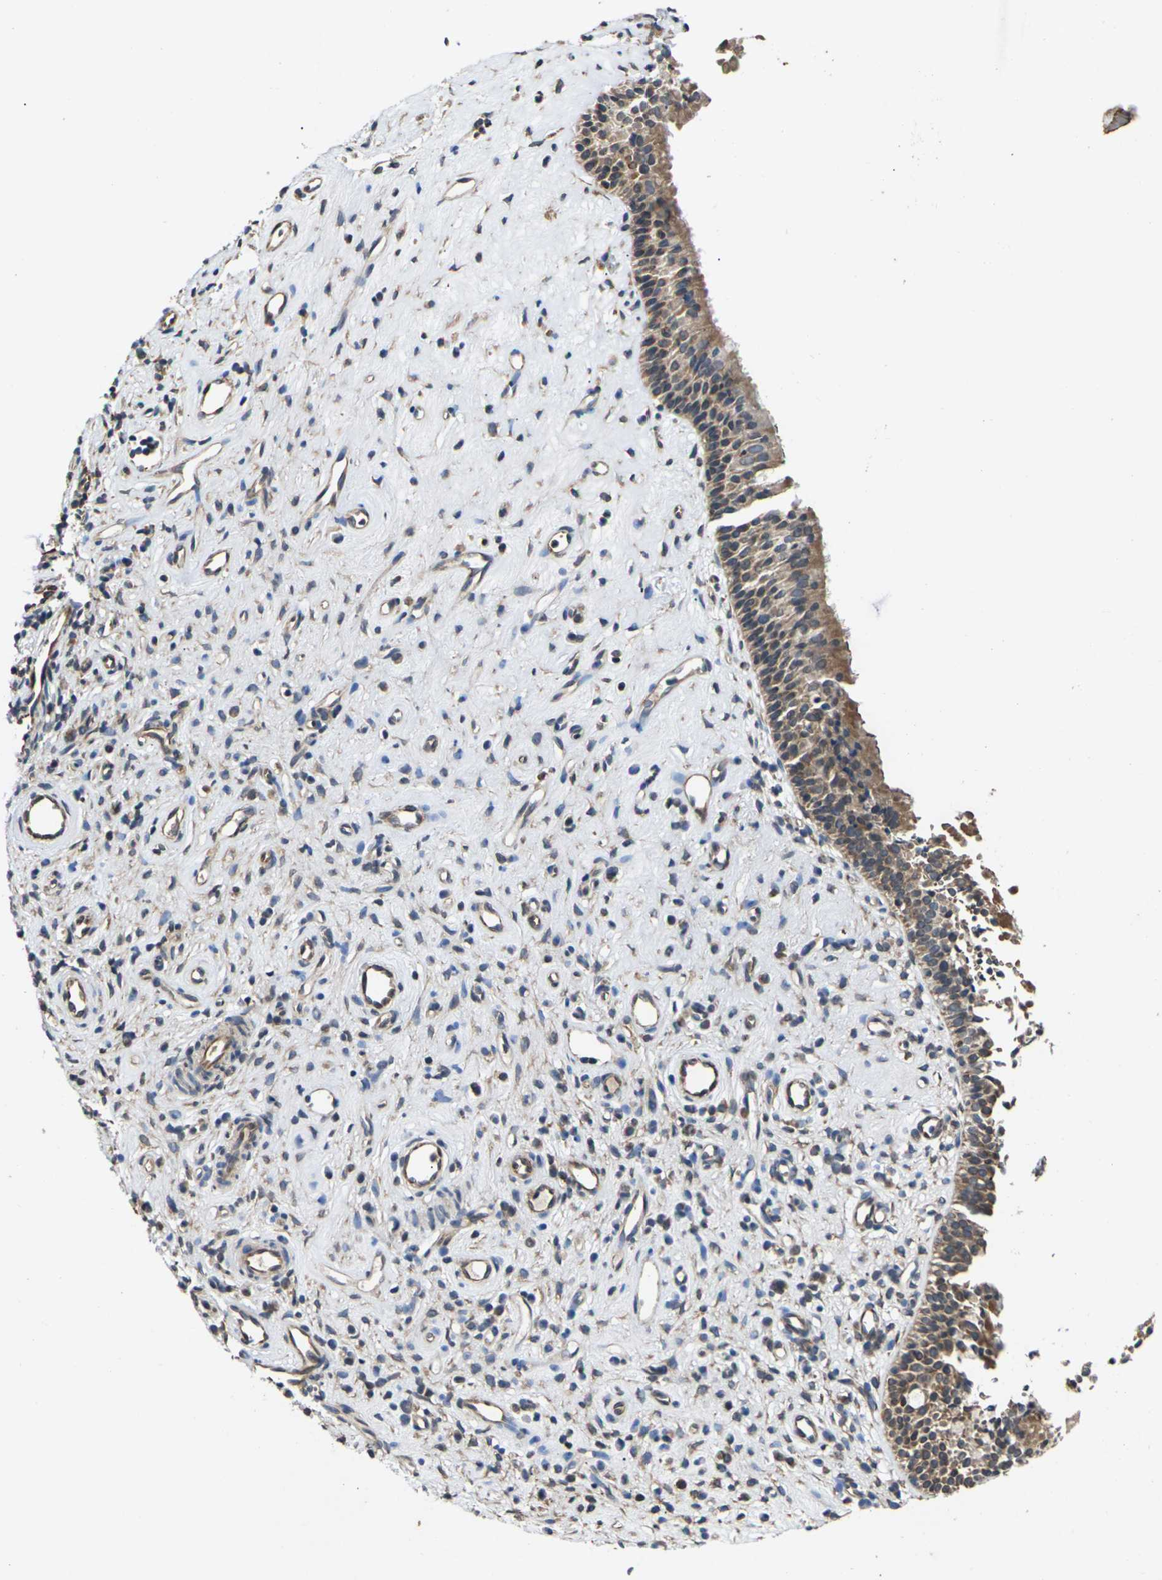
{"staining": {"intensity": "moderate", "quantity": ">75%", "location": "cytoplasmic/membranous"}, "tissue": "nasopharynx", "cell_type": "Respiratory epithelial cells", "image_type": "normal", "snomed": [{"axis": "morphology", "description": "Normal tissue, NOS"}, {"axis": "topography", "description": "Nasopharynx"}], "caption": "The image shows a brown stain indicating the presence of a protein in the cytoplasmic/membranous of respiratory epithelial cells in nasopharynx. (DAB IHC with brightfield microscopy, high magnification).", "gene": "DKK2", "patient": {"sex": "female", "age": 51}}